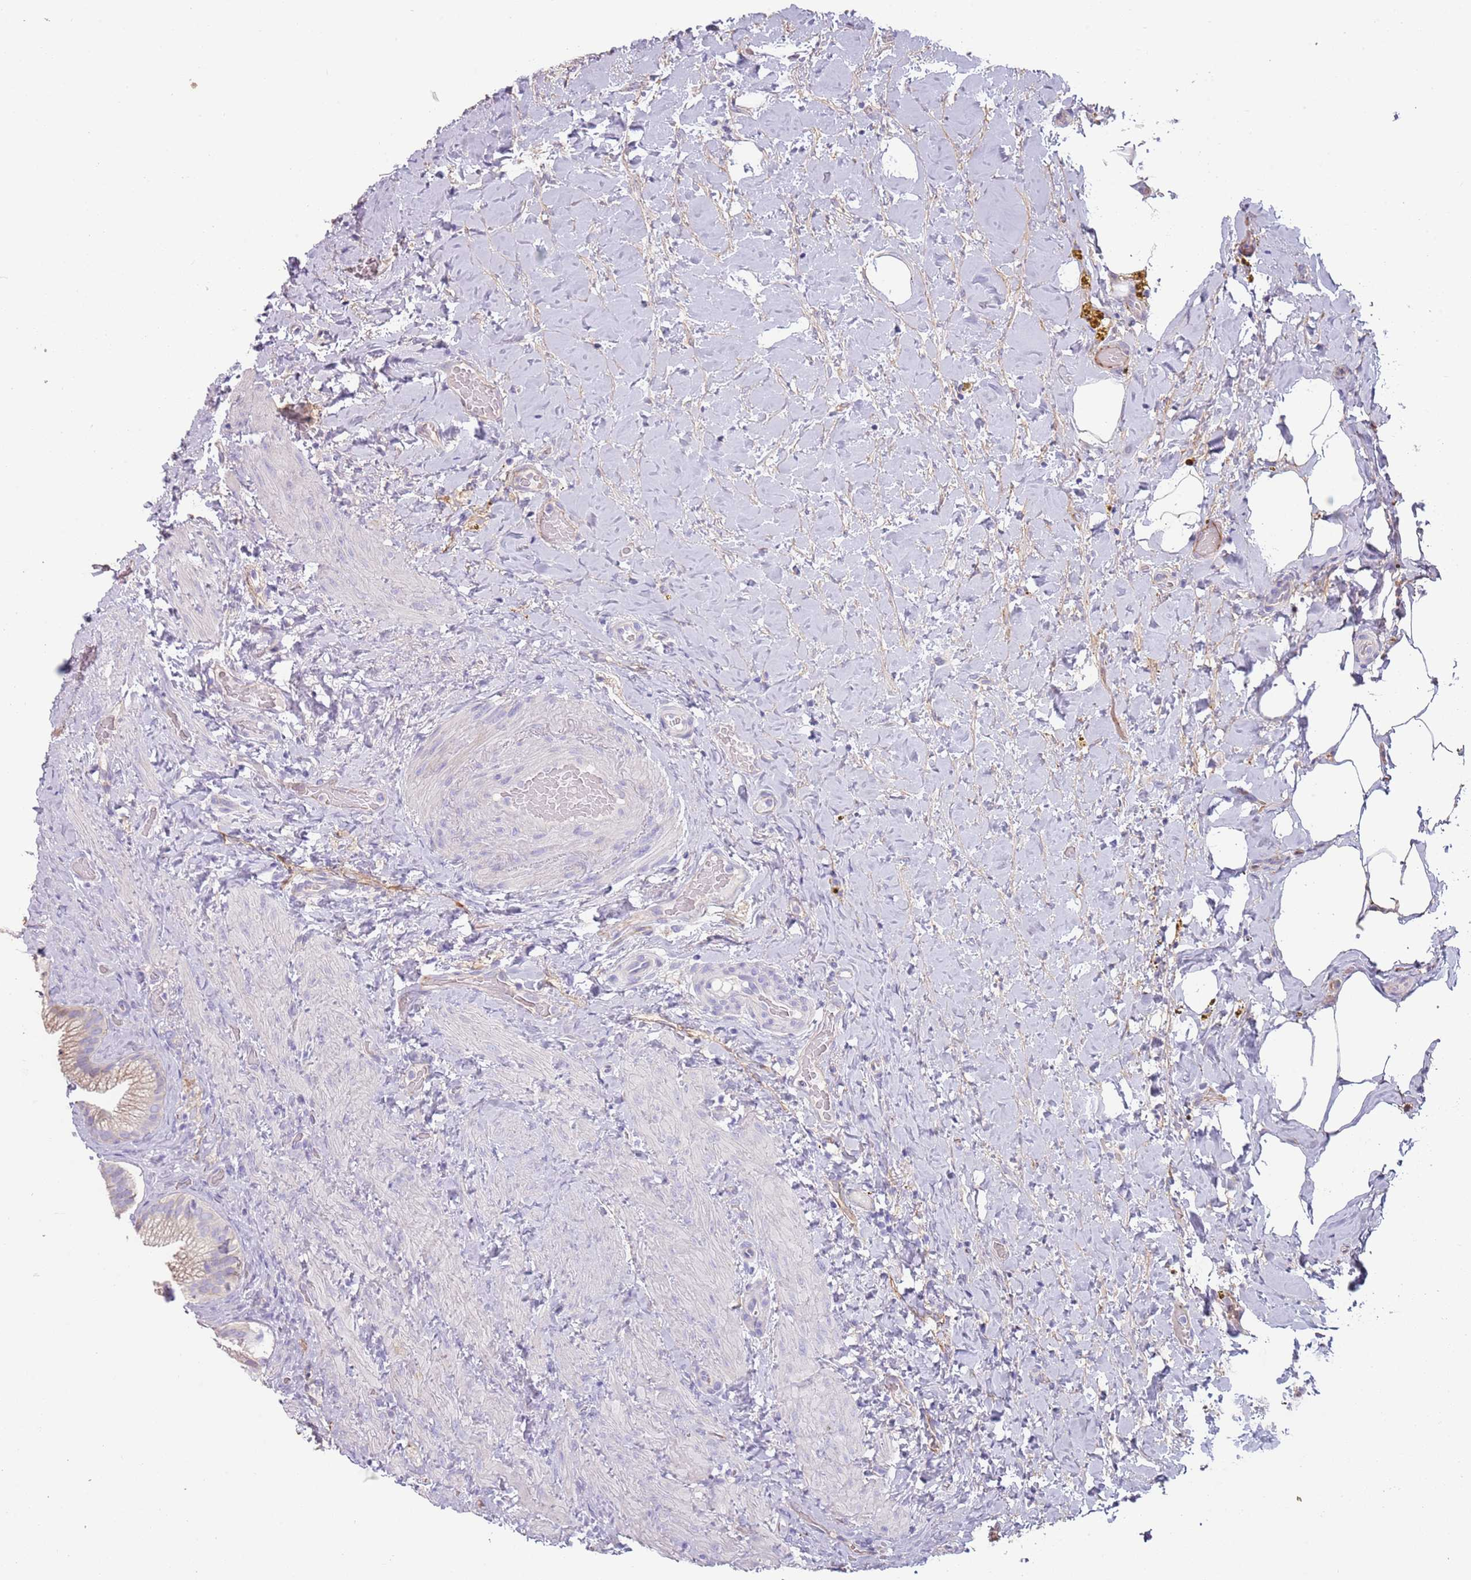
{"staining": {"intensity": "weak", "quantity": "<25%", "location": "cytoplasmic/membranous"}, "tissue": "gallbladder", "cell_type": "Glandular cells", "image_type": "normal", "snomed": [{"axis": "morphology", "description": "Normal tissue, NOS"}, {"axis": "morphology", "description": "Inflammation, NOS"}, {"axis": "topography", "description": "Gallbladder"}], "caption": "Gallbladder was stained to show a protein in brown. There is no significant staining in glandular cells. The staining is performed using DAB (3,3'-diaminobenzidine) brown chromogen with nuclei counter-stained in using hematoxylin.", "gene": "ENSG00000271254", "patient": {"sex": "male", "age": 51}}